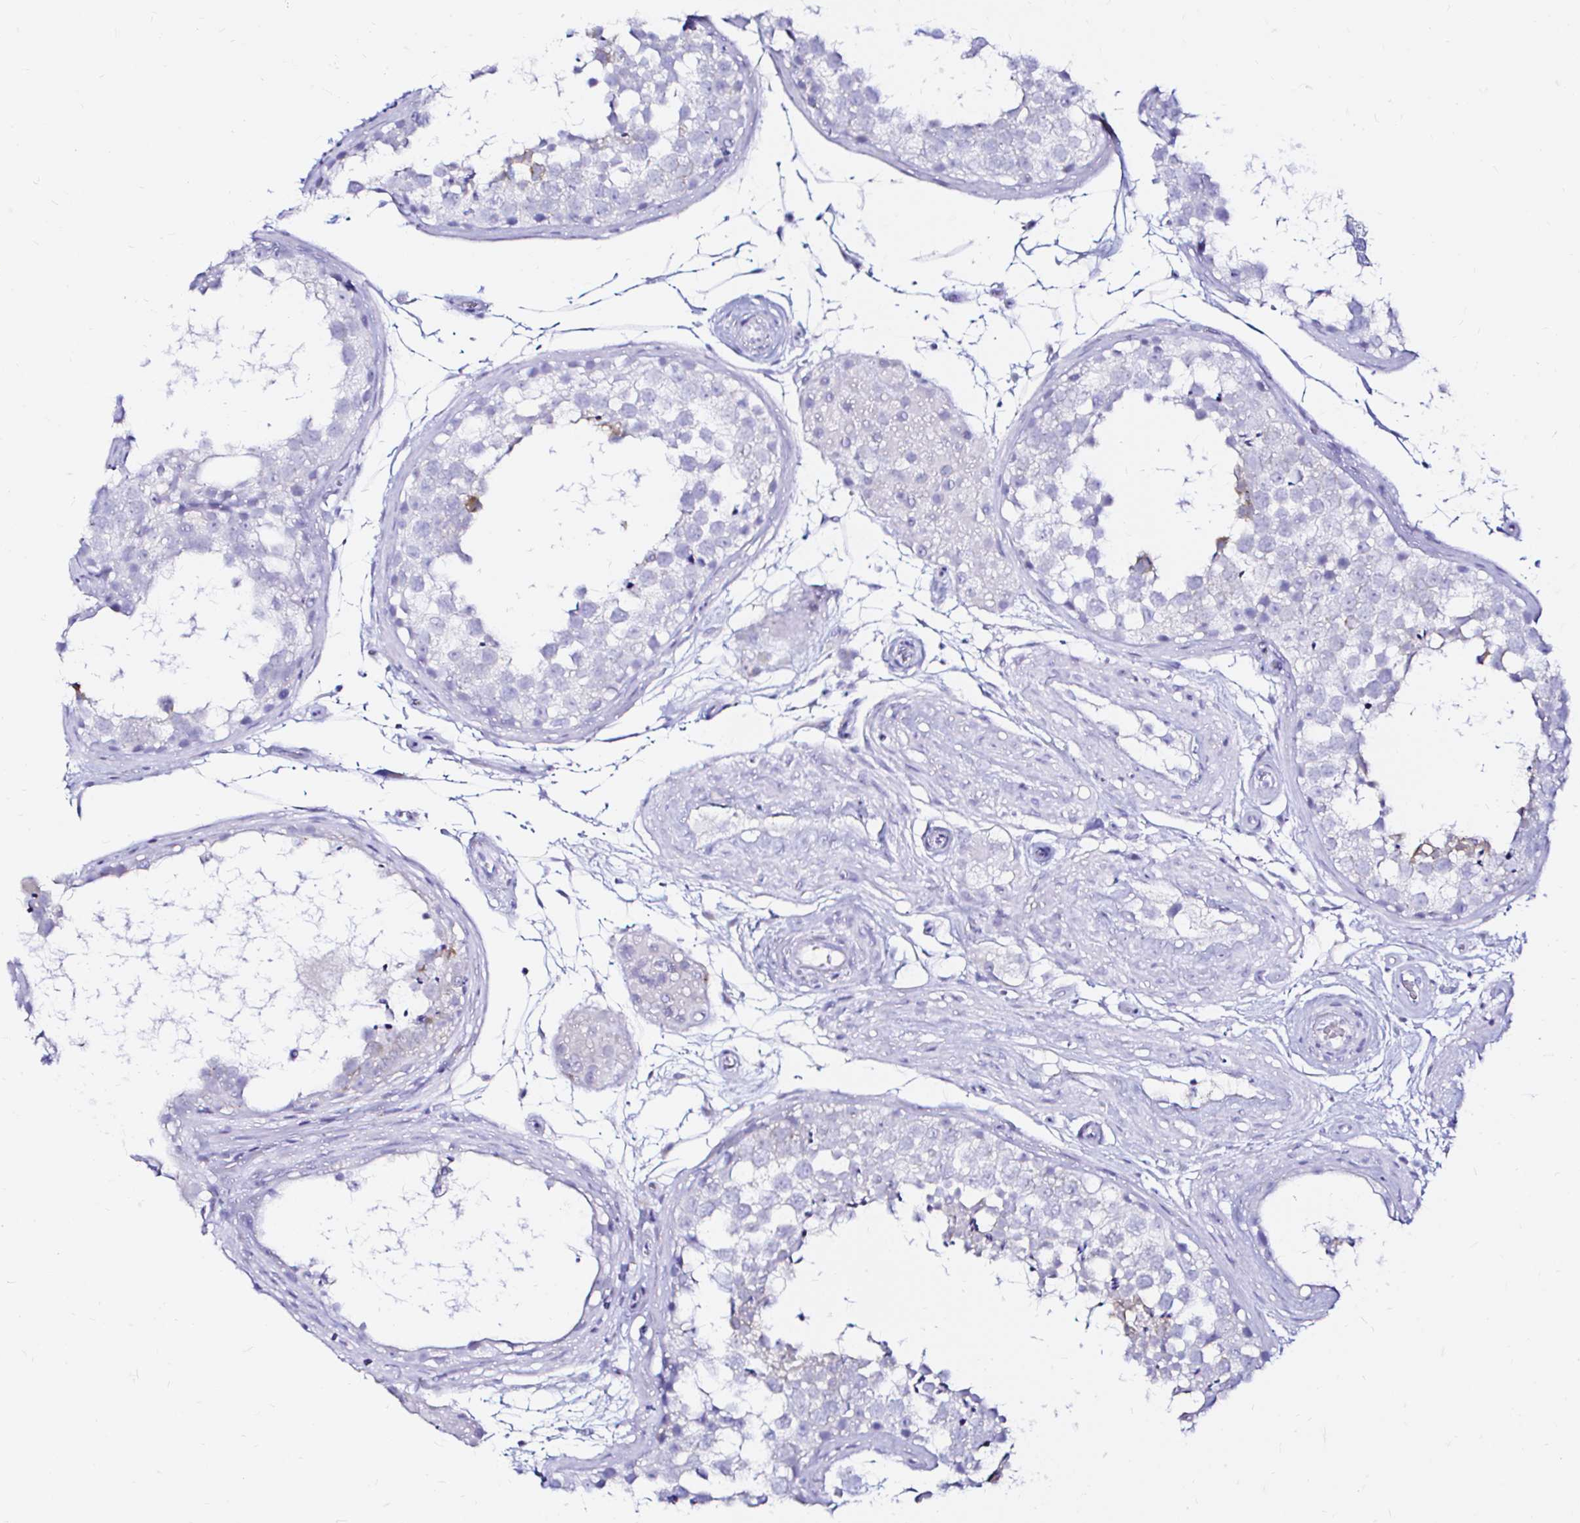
{"staining": {"intensity": "moderate", "quantity": "<25%", "location": "cytoplasmic/membranous"}, "tissue": "testis", "cell_type": "Cells in seminiferous ducts", "image_type": "normal", "snomed": [{"axis": "morphology", "description": "Normal tissue, NOS"}, {"axis": "morphology", "description": "Seminoma, NOS"}, {"axis": "topography", "description": "Testis"}], "caption": "DAB immunohistochemical staining of benign testis displays moderate cytoplasmic/membranous protein expression in about <25% of cells in seminiferous ducts. (DAB IHC with brightfield microscopy, high magnification).", "gene": "ZNF432", "patient": {"sex": "male", "age": 65}}